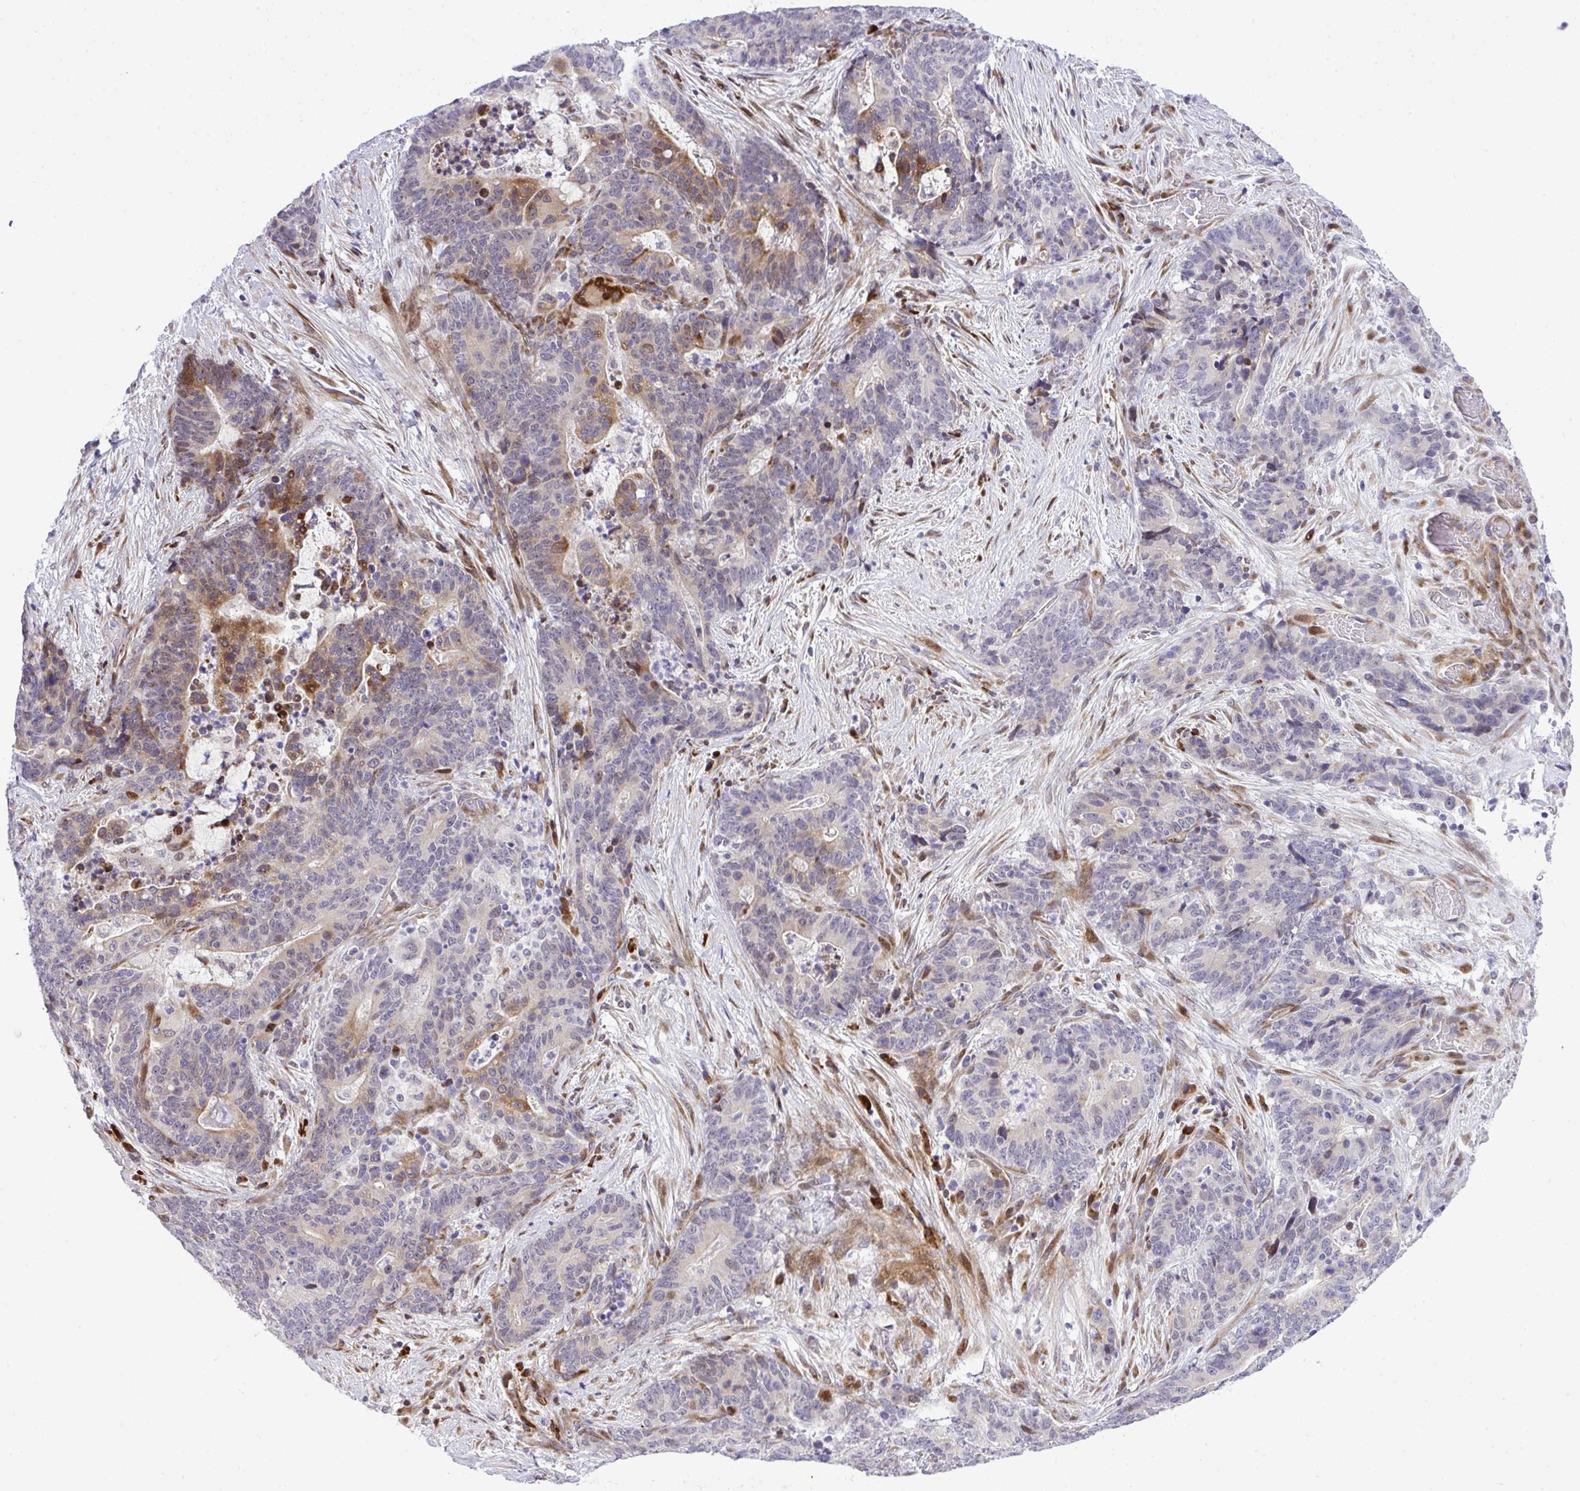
{"staining": {"intensity": "moderate", "quantity": "<25%", "location": "cytoplasmic/membranous,nuclear"}, "tissue": "stomach cancer", "cell_type": "Tumor cells", "image_type": "cancer", "snomed": [{"axis": "morphology", "description": "Normal tissue, NOS"}, {"axis": "morphology", "description": "Adenocarcinoma, NOS"}, {"axis": "topography", "description": "Stomach"}], "caption": "Protein analysis of adenocarcinoma (stomach) tissue exhibits moderate cytoplasmic/membranous and nuclear positivity in about <25% of tumor cells.", "gene": "CASTOR2", "patient": {"sex": "female", "age": 64}}